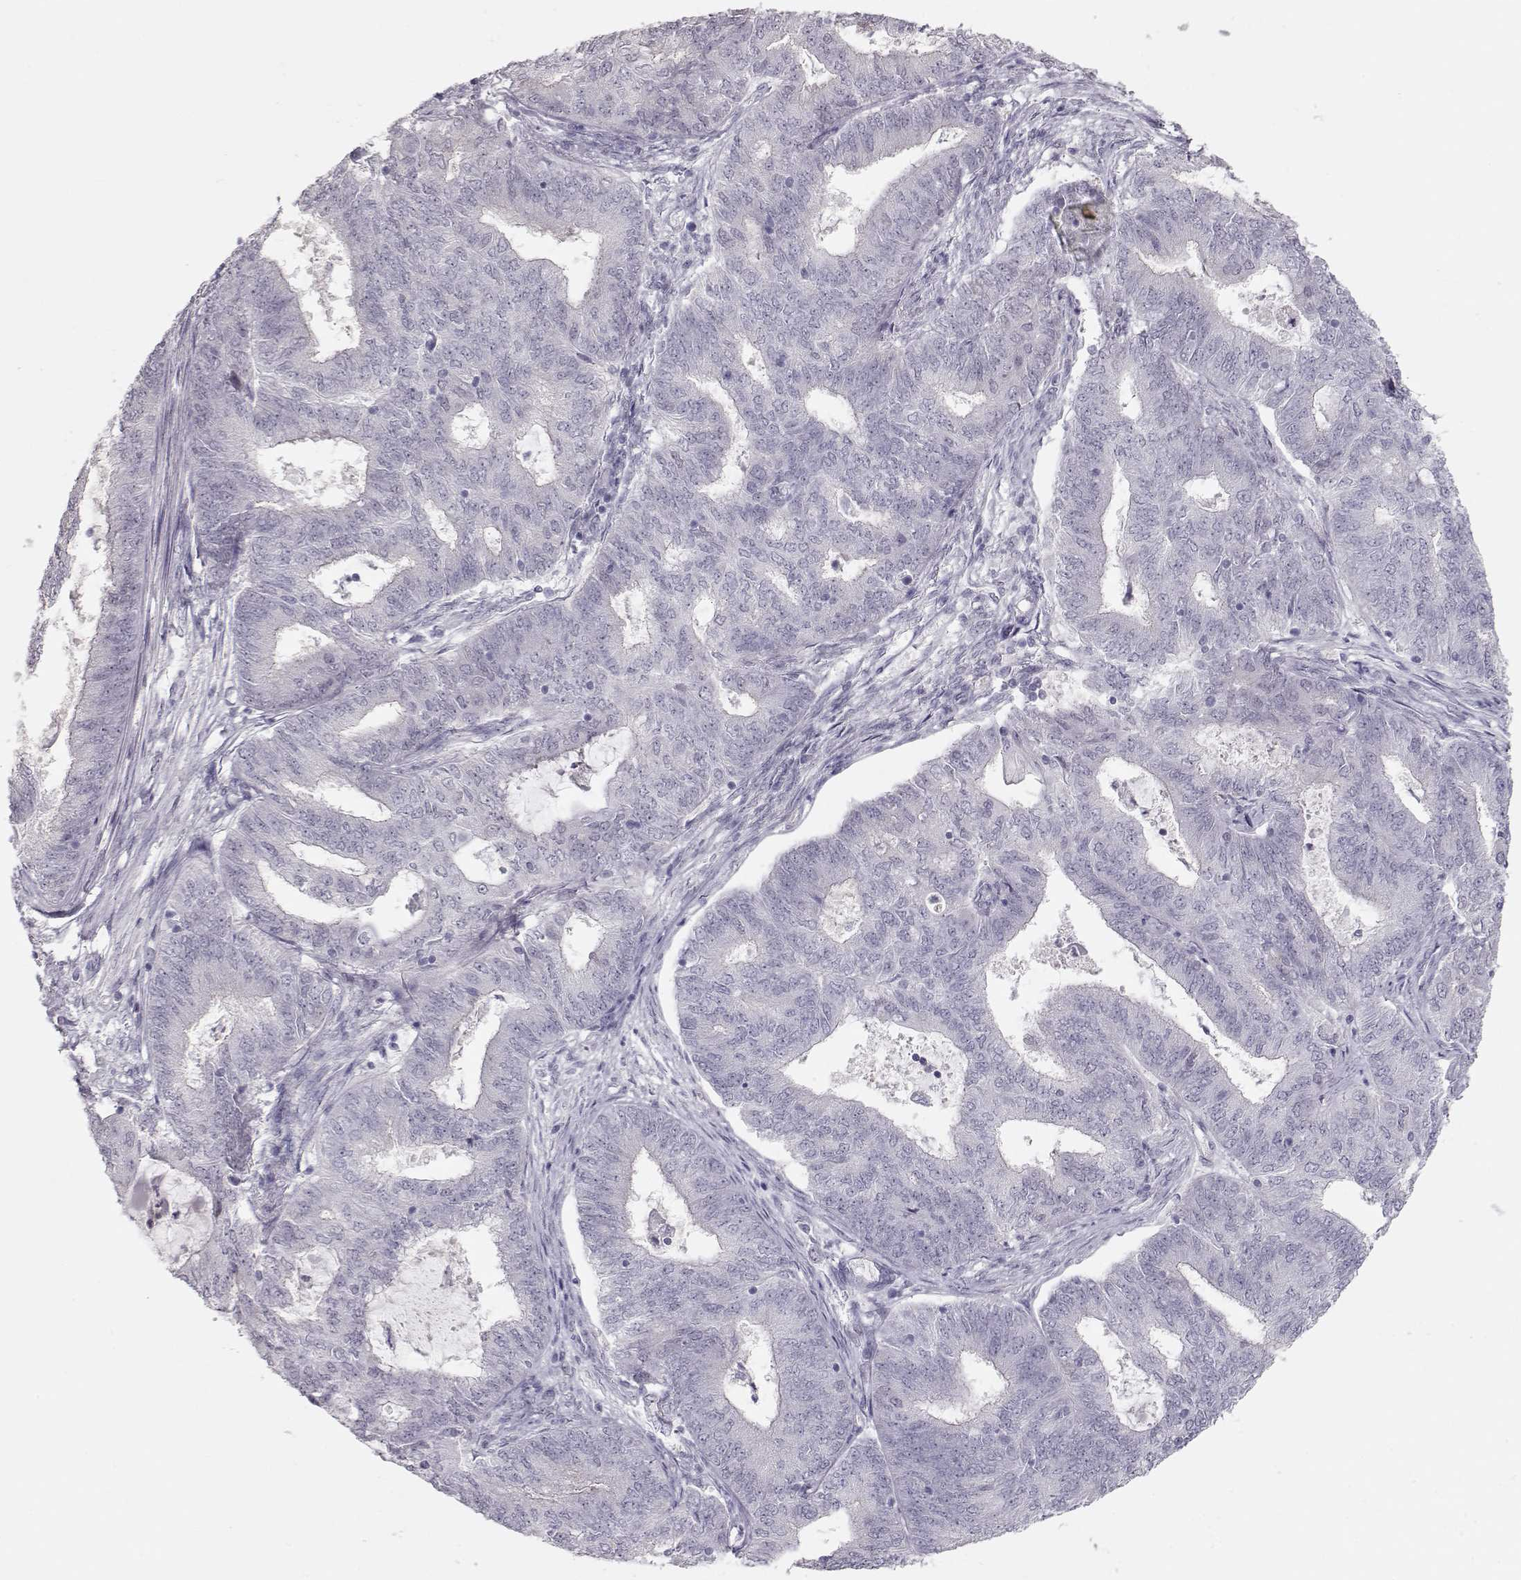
{"staining": {"intensity": "negative", "quantity": "none", "location": "none"}, "tissue": "endometrial cancer", "cell_type": "Tumor cells", "image_type": "cancer", "snomed": [{"axis": "morphology", "description": "Adenocarcinoma, NOS"}, {"axis": "topography", "description": "Endometrium"}], "caption": "This micrograph is of endometrial adenocarcinoma stained with IHC to label a protein in brown with the nuclei are counter-stained blue. There is no positivity in tumor cells.", "gene": "FAM205A", "patient": {"sex": "female", "age": 62}}